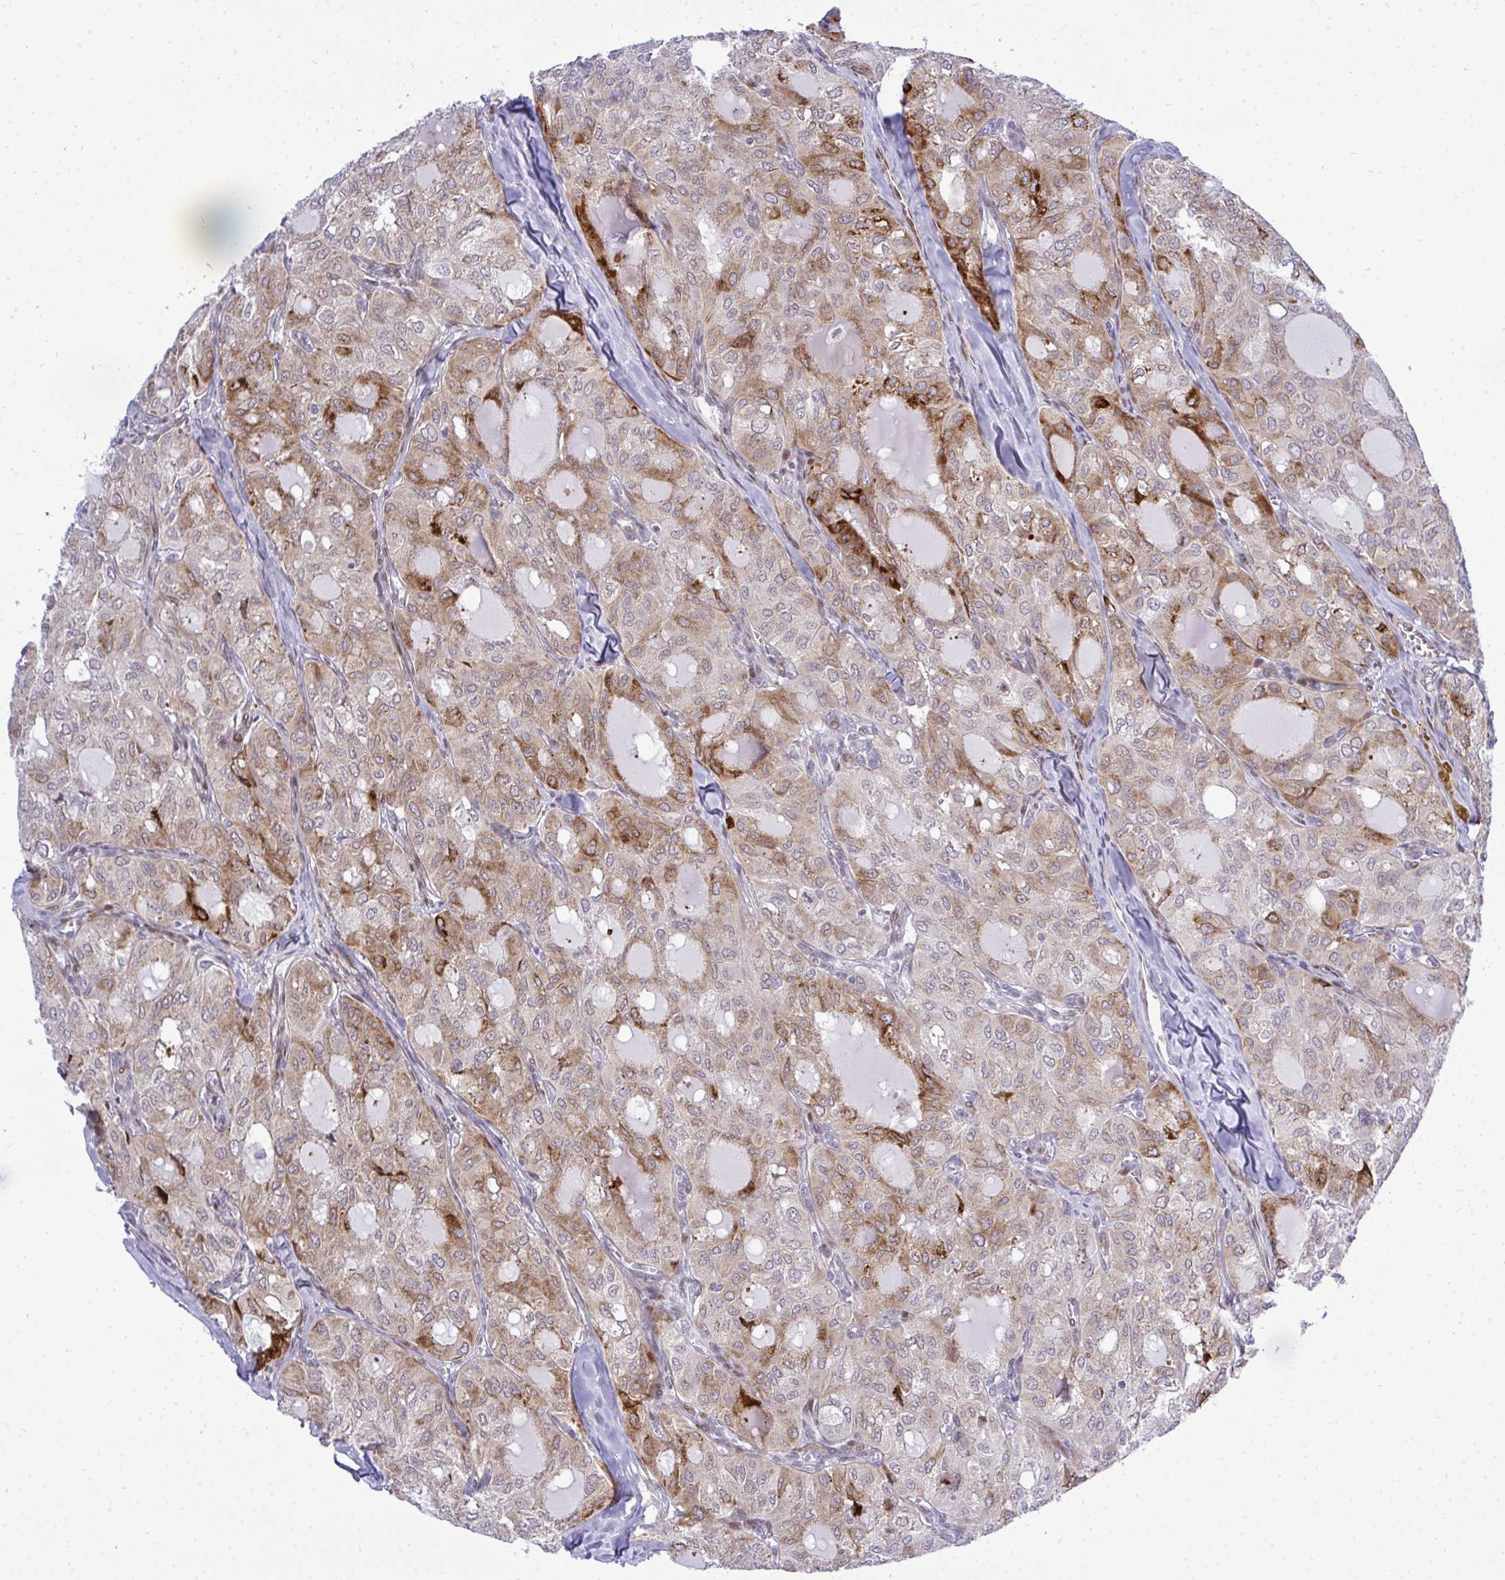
{"staining": {"intensity": "strong", "quantity": "<25%", "location": "cytoplasmic/membranous"}, "tissue": "thyroid cancer", "cell_type": "Tumor cells", "image_type": "cancer", "snomed": [{"axis": "morphology", "description": "Follicular adenoma carcinoma, NOS"}, {"axis": "topography", "description": "Thyroid gland"}], "caption": "Immunohistochemical staining of follicular adenoma carcinoma (thyroid) reveals medium levels of strong cytoplasmic/membranous protein positivity in about <25% of tumor cells.", "gene": "CASTOR2", "patient": {"sex": "male", "age": 75}}